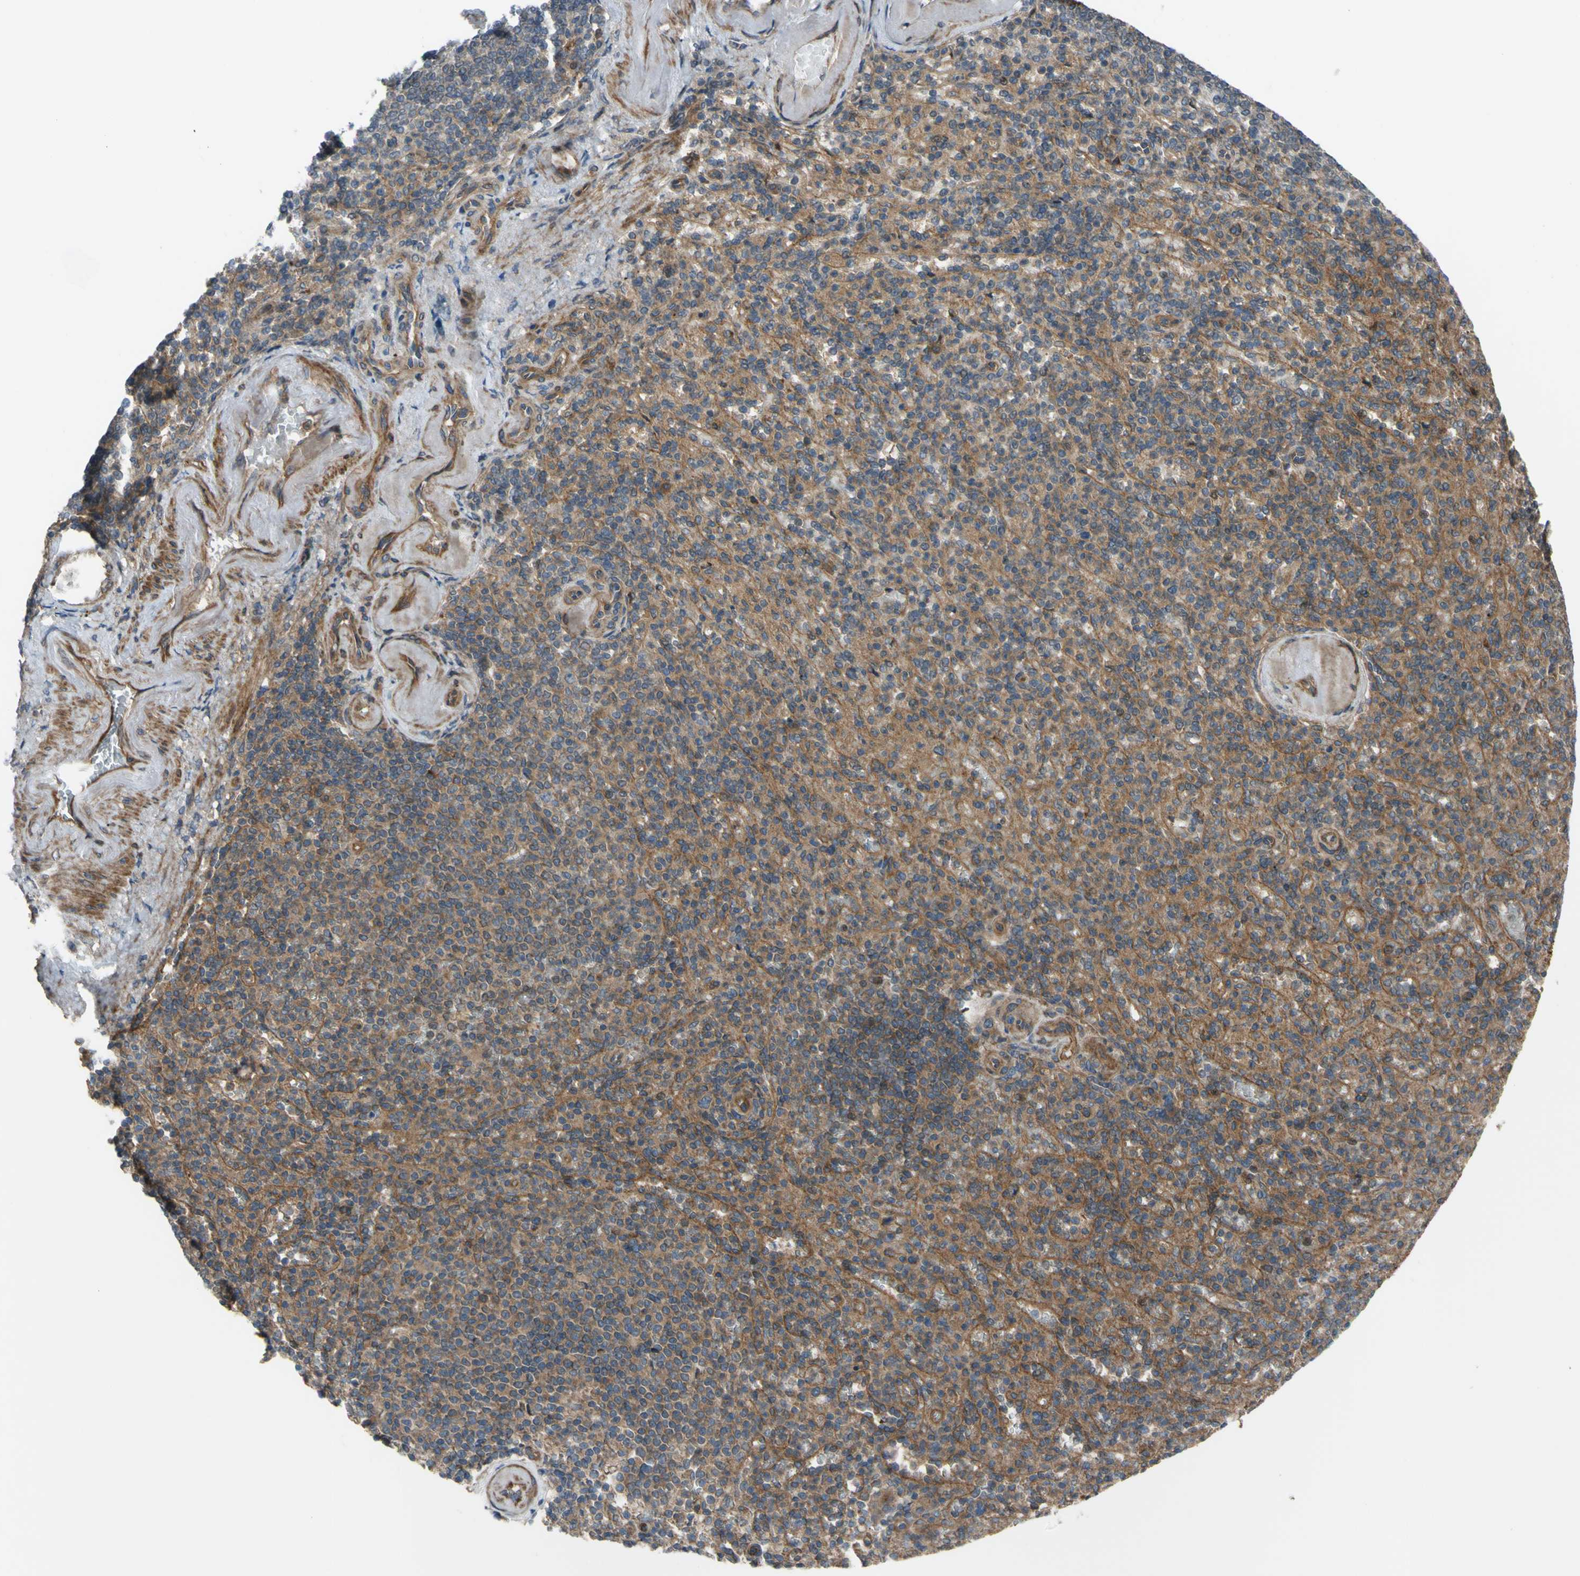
{"staining": {"intensity": "moderate", "quantity": ">75%", "location": "cytoplasmic/membranous"}, "tissue": "spleen", "cell_type": "Cells in red pulp", "image_type": "normal", "snomed": [{"axis": "morphology", "description": "Normal tissue, NOS"}, {"axis": "topography", "description": "Spleen"}], "caption": "DAB (3,3'-diaminobenzidine) immunohistochemical staining of normal spleen reveals moderate cytoplasmic/membranous protein staining in about >75% of cells in red pulp. Nuclei are stained in blue.", "gene": "FLII", "patient": {"sex": "female", "age": 74}}